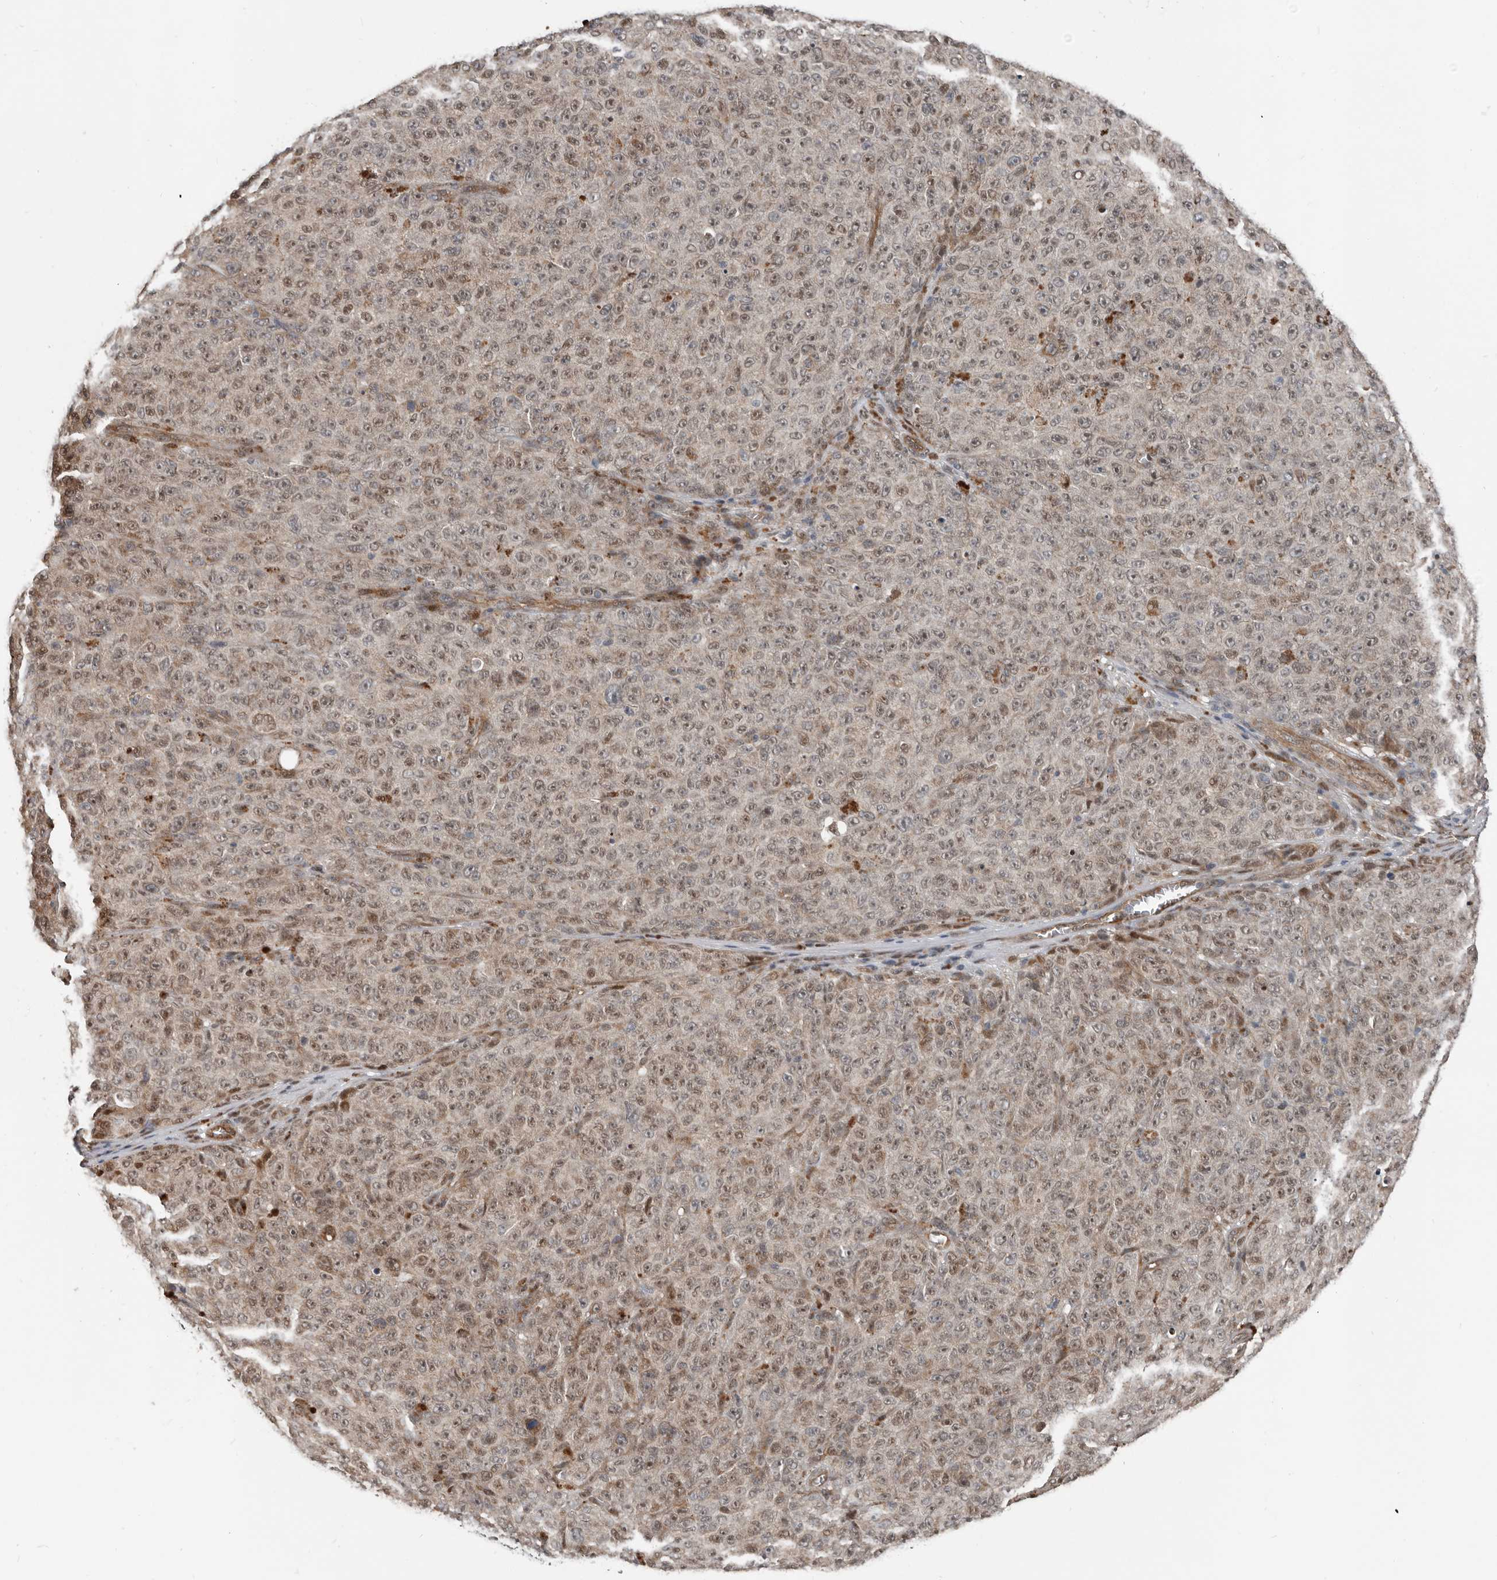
{"staining": {"intensity": "moderate", "quantity": ">75%", "location": "nuclear"}, "tissue": "melanoma", "cell_type": "Tumor cells", "image_type": "cancer", "snomed": [{"axis": "morphology", "description": "Malignant melanoma, NOS"}, {"axis": "topography", "description": "Skin"}], "caption": "This is an image of IHC staining of melanoma, which shows moderate positivity in the nuclear of tumor cells.", "gene": "YOD1", "patient": {"sex": "female", "age": 82}}